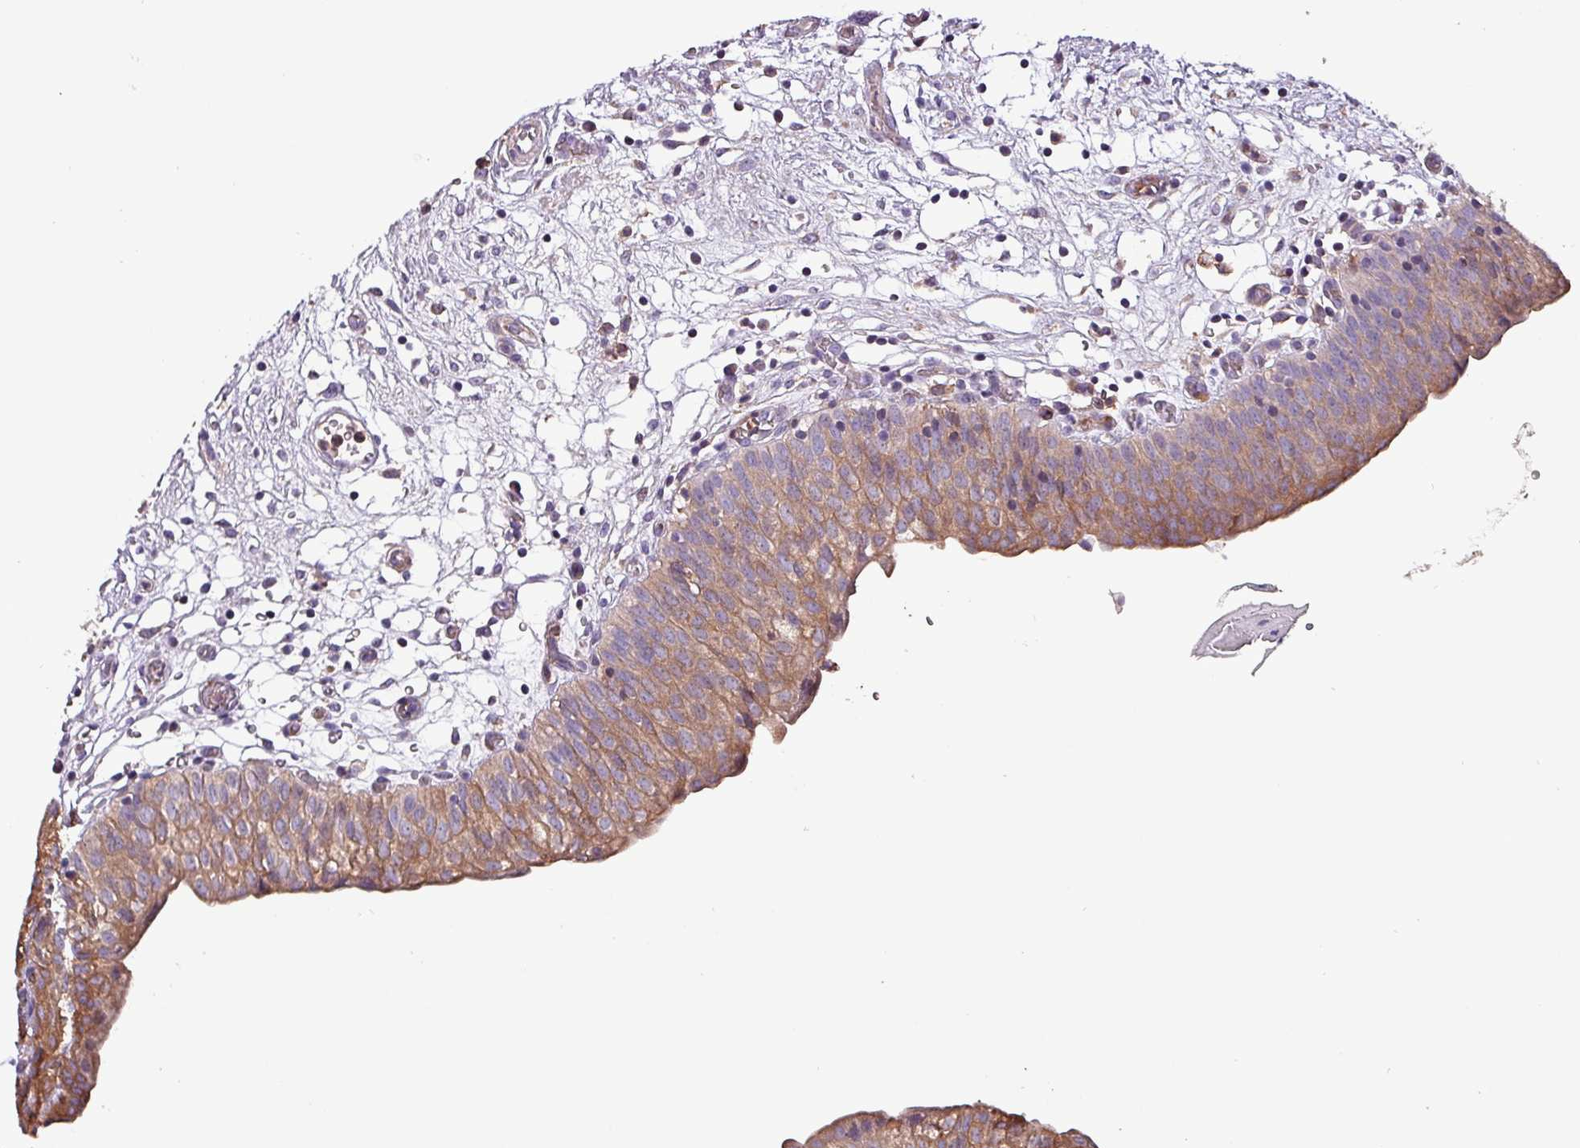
{"staining": {"intensity": "moderate", "quantity": "25%-75%", "location": "cytoplasmic/membranous"}, "tissue": "urinary bladder", "cell_type": "Urothelial cells", "image_type": "normal", "snomed": [{"axis": "morphology", "description": "Normal tissue, NOS"}, {"axis": "topography", "description": "Urinary bladder"}], "caption": "IHC of unremarkable human urinary bladder reveals medium levels of moderate cytoplasmic/membranous positivity in approximately 25%-75% of urothelial cells.", "gene": "SCIN", "patient": {"sex": "male", "age": 55}}